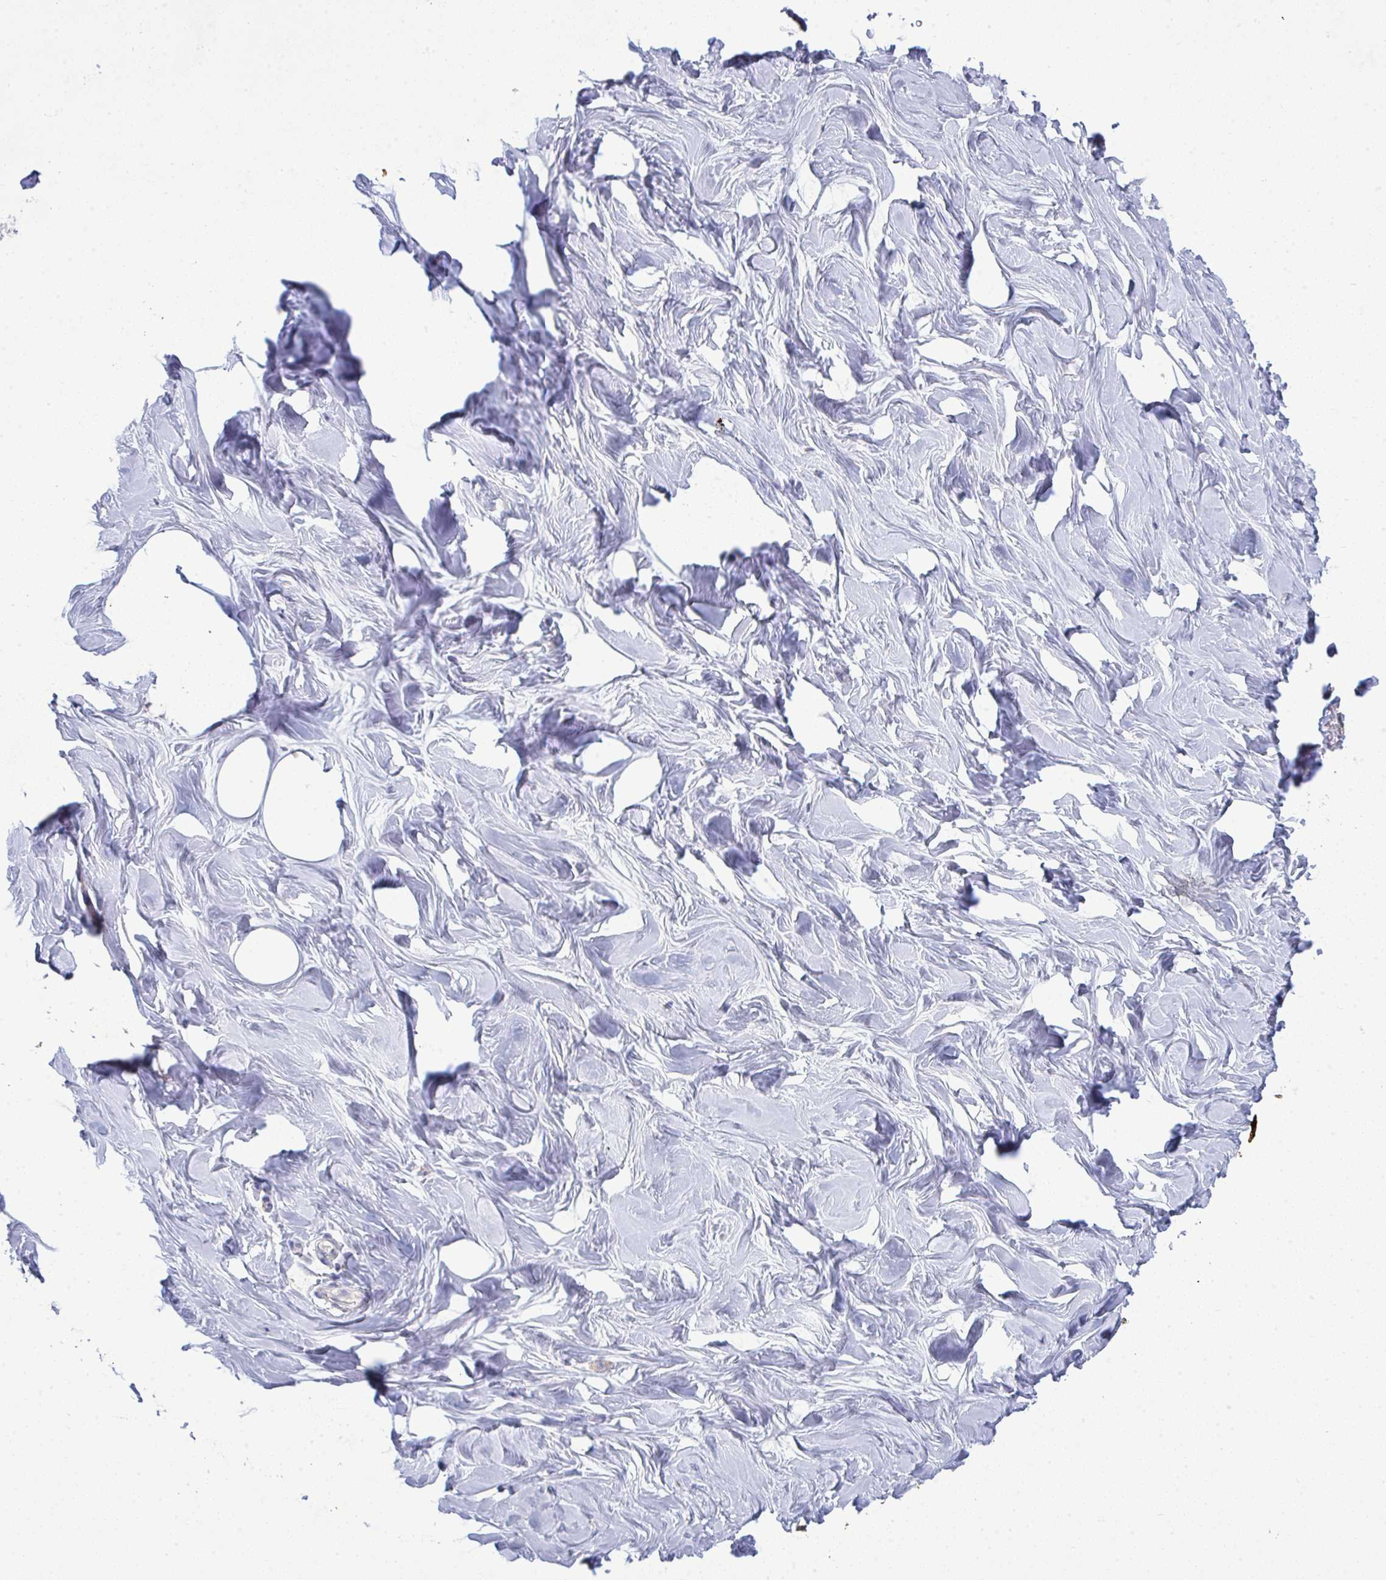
{"staining": {"intensity": "negative", "quantity": "none", "location": "none"}, "tissue": "breast", "cell_type": "Adipocytes", "image_type": "normal", "snomed": [{"axis": "morphology", "description": "Normal tissue, NOS"}, {"axis": "topography", "description": "Breast"}], "caption": "Human breast stained for a protein using IHC demonstrates no positivity in adipocytes.", "gene": "NDUFA7", "patient": {"sex": "female", "age": 27}}